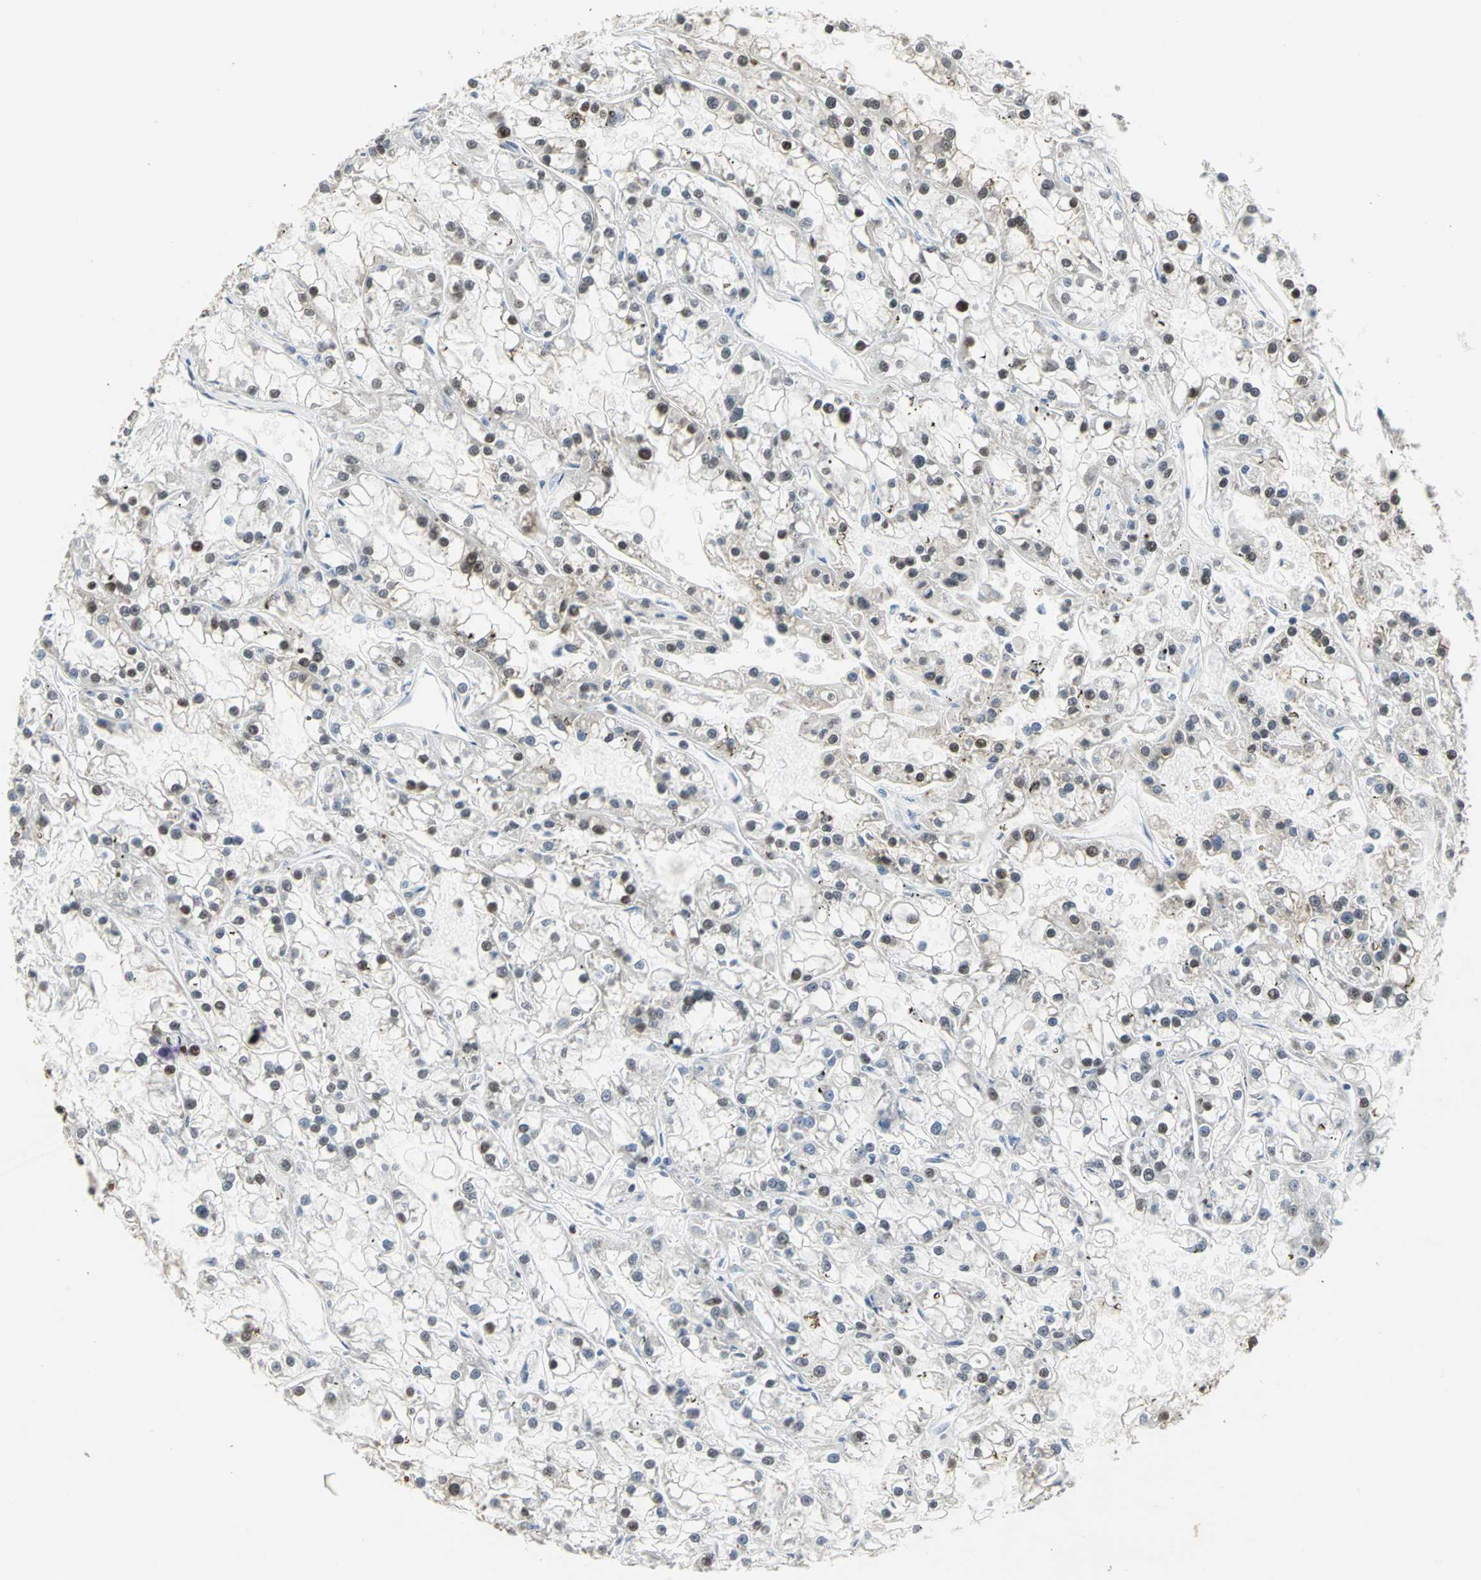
{"staining": {"intensity": "strong", "quantity": ">75%", "location": "nuclear"}, "tissue": "renal cancer", "cell_type": "Tumor cells", "image_type": "cancer", "snomed": [{"axis": "morphology", "description": "Adenocarcinoma, NOS"}, {"axis": "topography", "description": "Kidney"}], "caption": "Renal cancer (adenocarcinoma) tissue shows strong nuclear positivity in about >75% of tumor cells", "gene": "CCDC88C", "patient": {"sex": "female", "age": 52}}